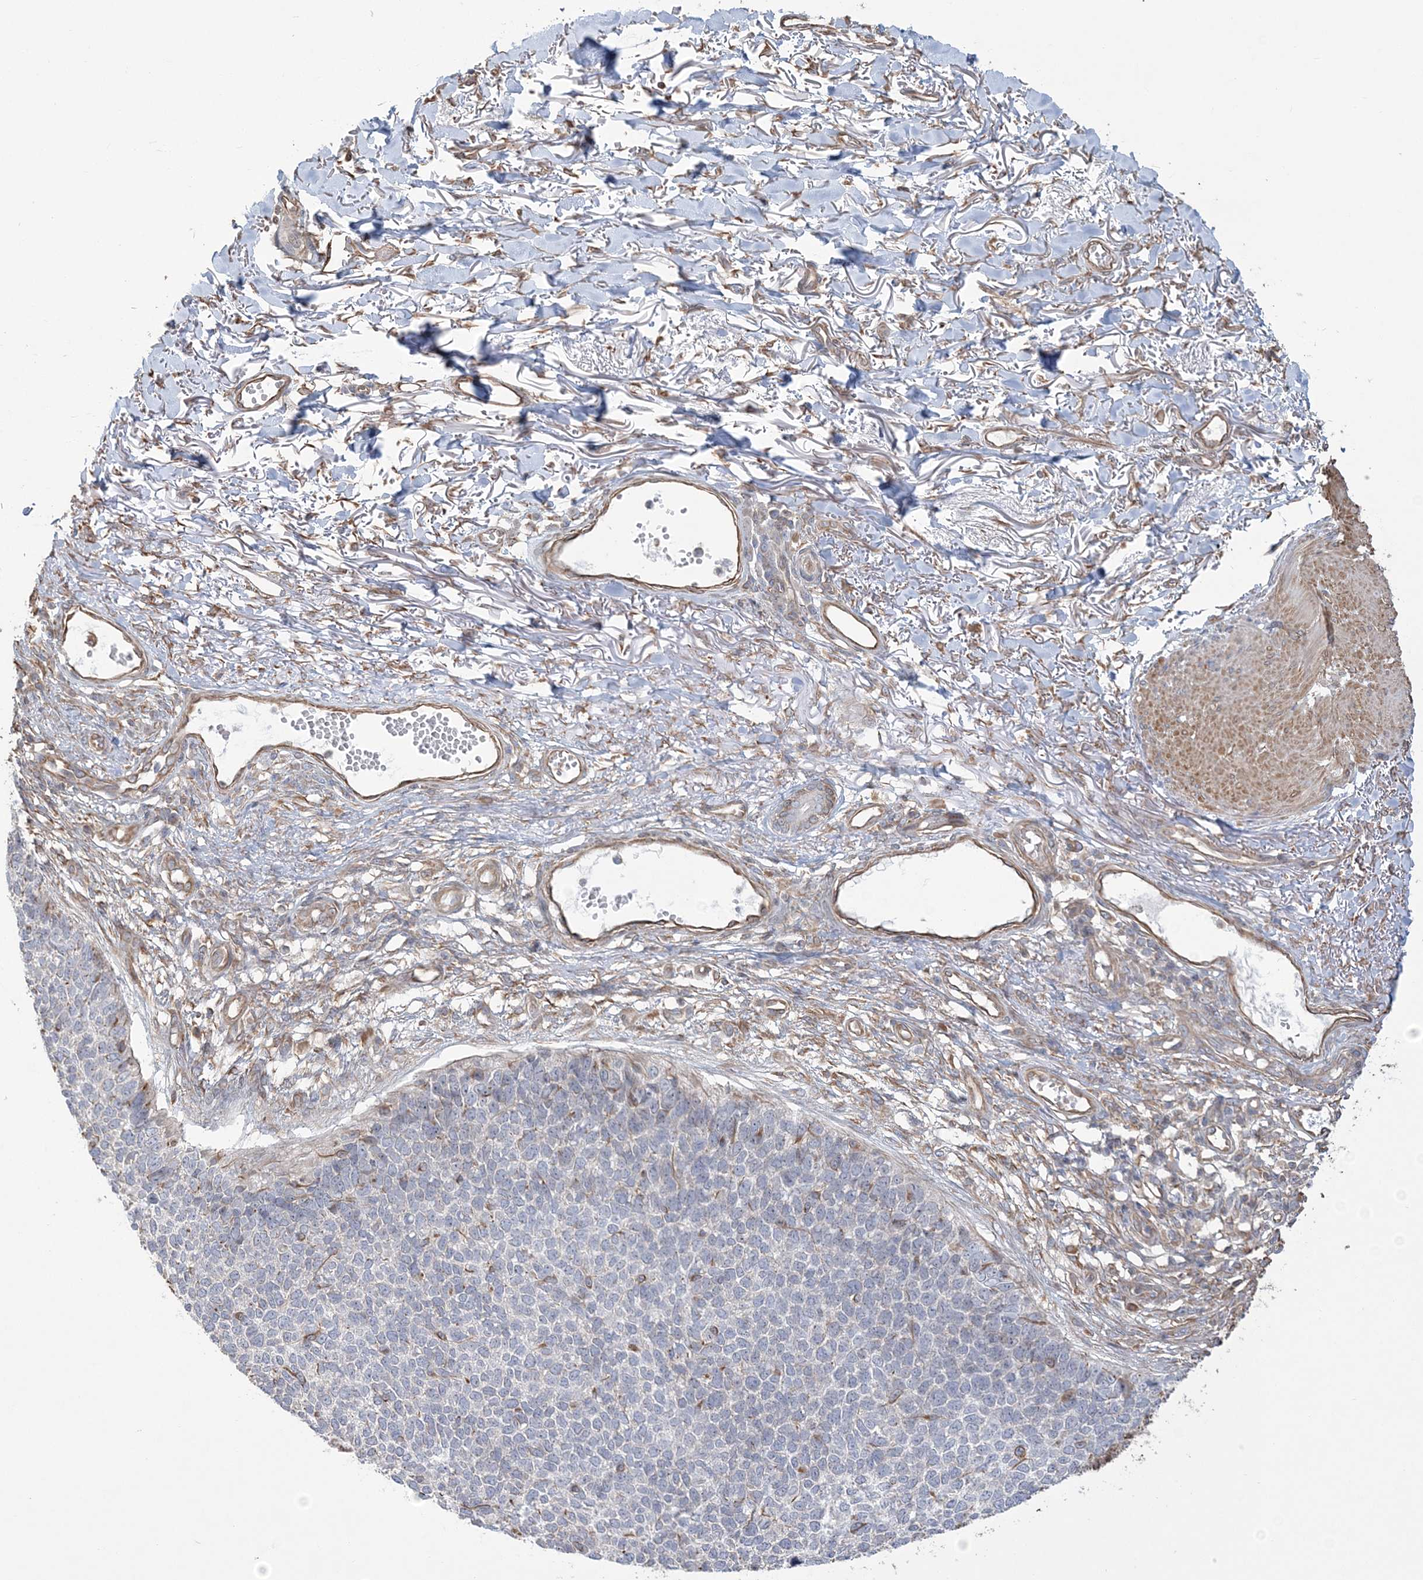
{"staining": {"intensity": "negative", "quantity": "none", "location": "none"}, "tissue": "skin cancer", "cell_type": "Tumor cells", "image_type": "cancer", "snomed": [{"axis": "morphology", "description": "Basal cell carcinoma"}, {"axis": "topography", "description": "Skin"}], "caption": "High magnification brightfield microscopy of skin cancer (basal cell carcinoma) stained with DAB (brown) and counterstained with hematoxylin (blue): tumor cells show no significant expression.", "gene": "ZNF821", "patient": {"sex": "female", "age": 84}}